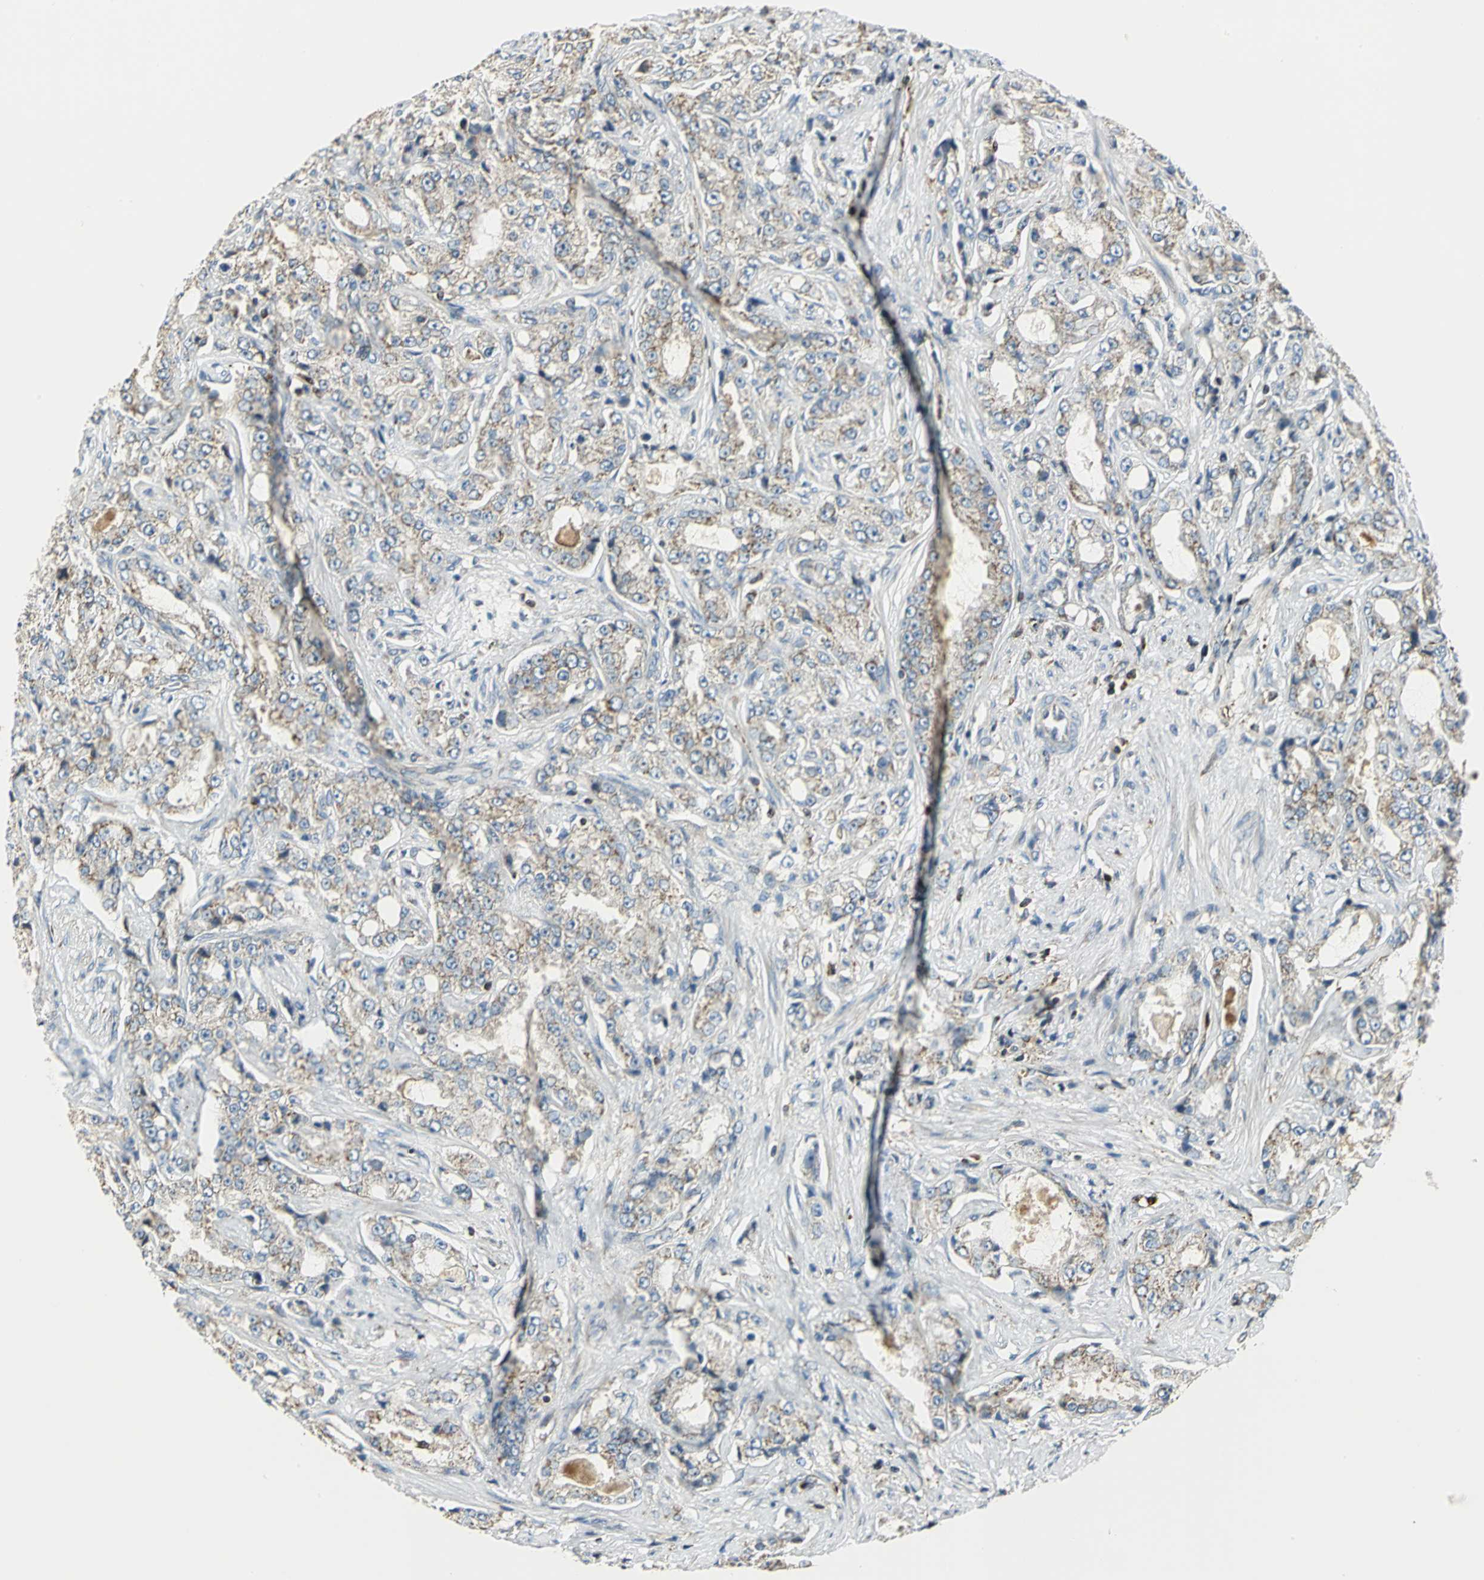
{"staining": {"intensity": "weak", "quantity": "25%-75%", "location": "cytoplasmic/membranous"}, "tissue": "prostate cancer", "cell_type": "Tumor cells", "image_type": "cancer", "snomed": [{"axis": "morphology", "description": "Adenocarcinoma, High grade"}, {"axis": "topography", "description": "Prostate"}], "caption": "This photomicrograph demonstrates prostate adenocarcinoma (high-grade) stained with IHC to label a protein in brown. The cytoplasmic/membranous of tumor cells show weak positivity for the protein. Nuclei are counter-stained blue.", "gene": "USP40", "patient": {"sex": "male", "age": 73}}